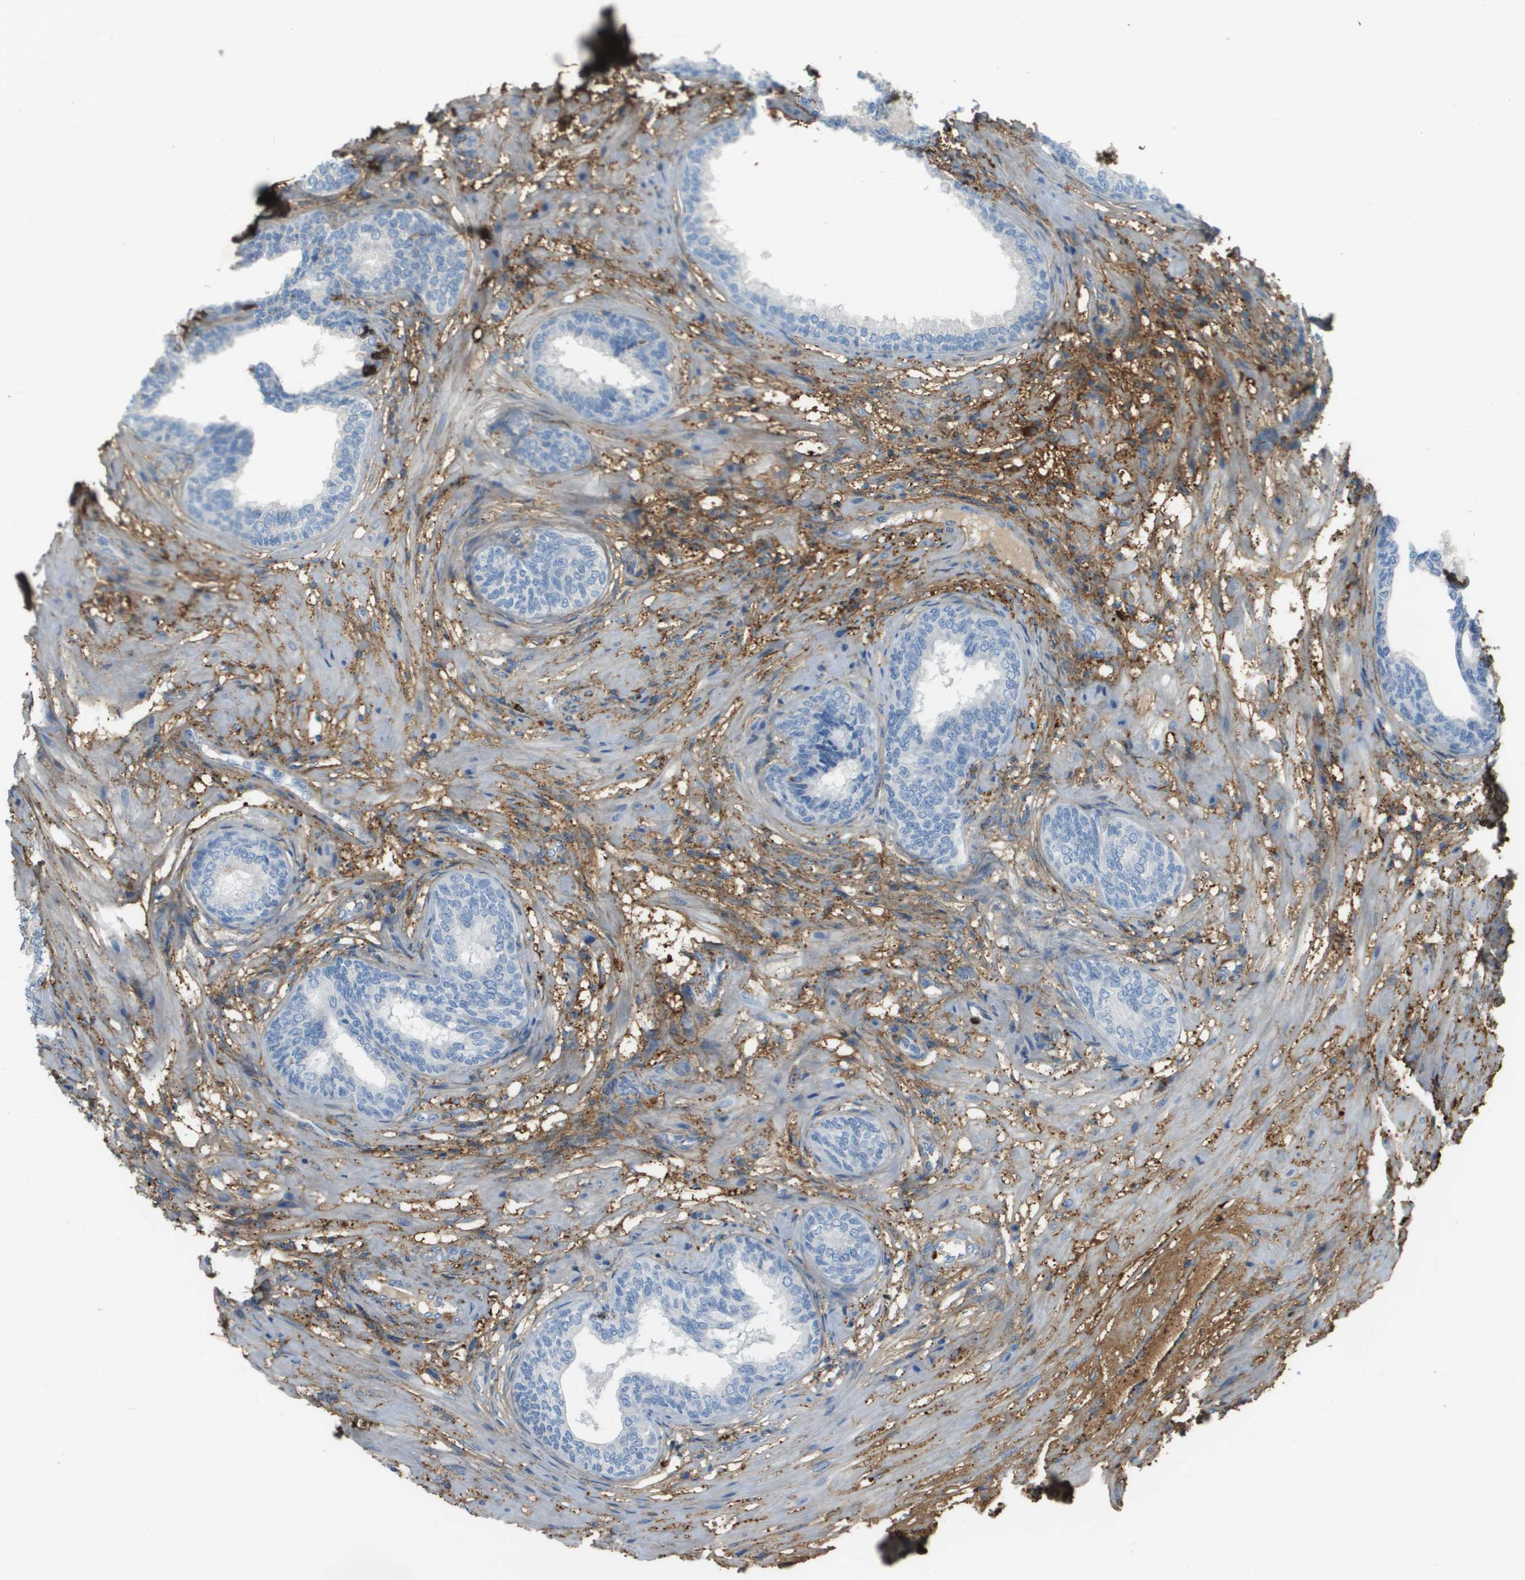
{"staining": {"intensity": "negative", "quantity": "none", "location": "none"}, "tissue": "prostate", "cell_type": "Glandular cells", "image_type": "normal", "snomed": [{"axis": "morphology", "description": "Normal tissue, NOS"}, {"axis": "topography", "description": "Prostate"}], "caption": "This is an immunohistochemistry photomicrograph of unremarkable human prostate. There is no positivity in glandular cells.", "gene": "DCN", "patient": {"sex": "male", "age": 76}}